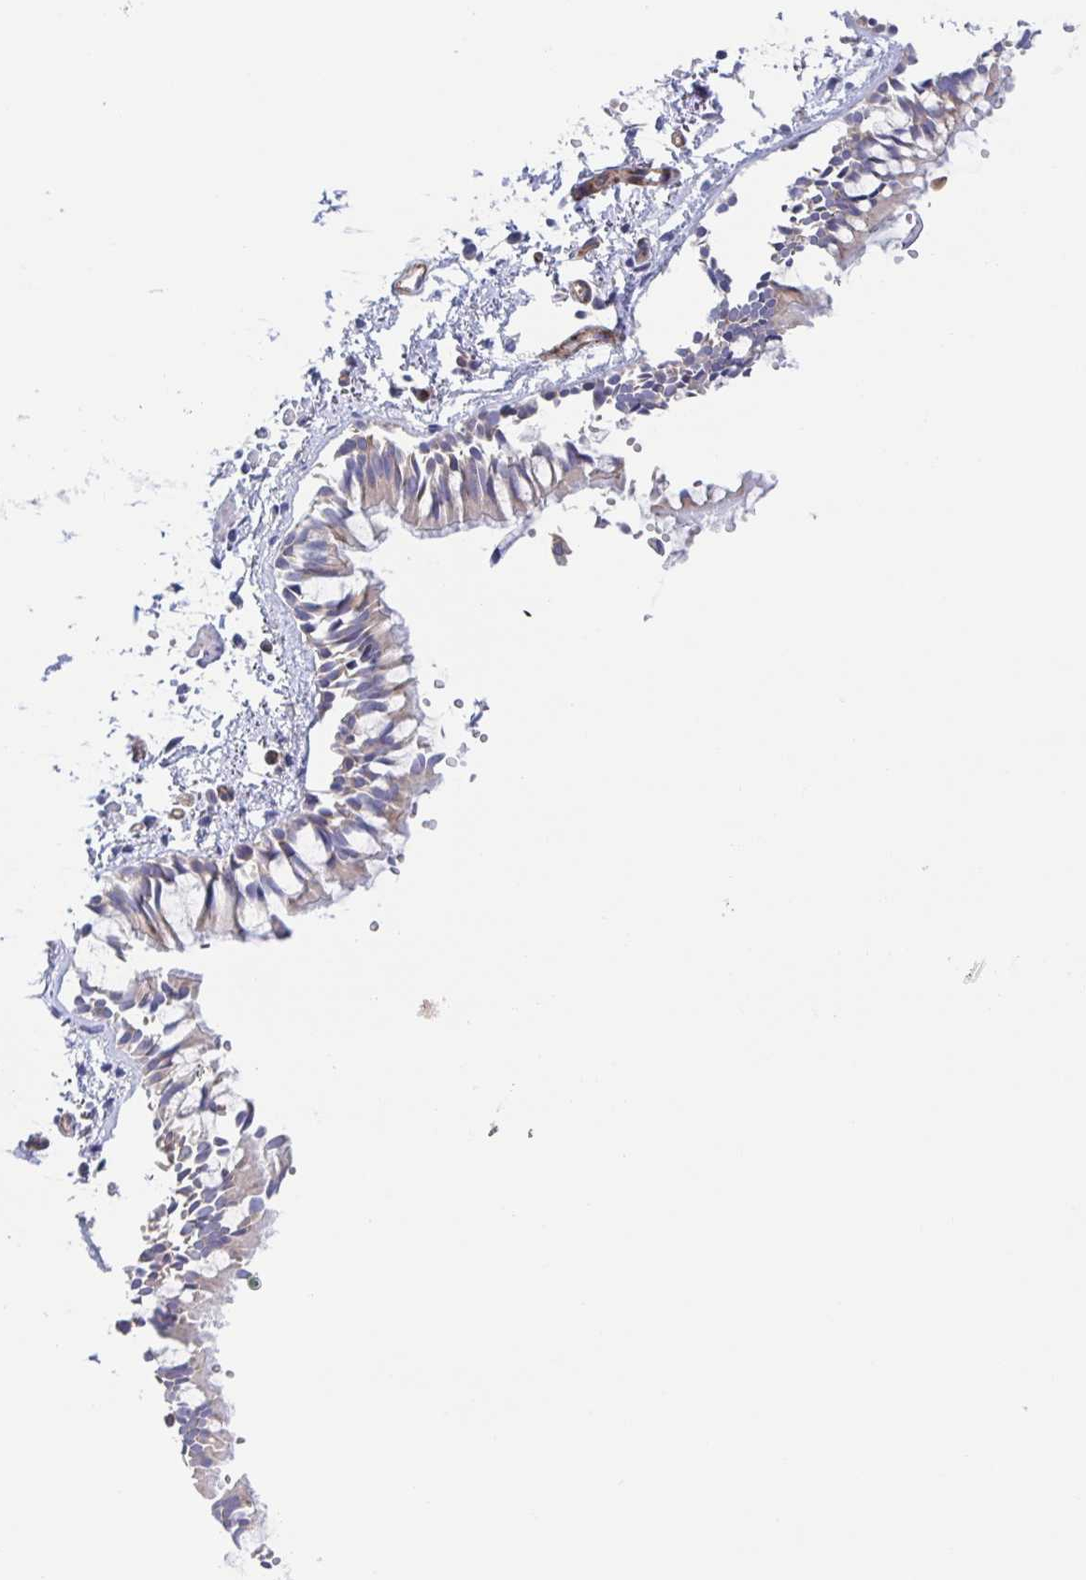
{"staining": {"intensity": "weak", "quantity": "25%-75%", "location": "cytoplasmic/membranous"}, "tissue": "bronchus", "cell_type": "Respiratory epithelial cells", "image_type": "normal", "snomed": [{"axis": "morphology", "description": "Normal tissue, NOS"}, {"axis": "topography", "description": "Bronchus"}], "caption": "Weak cytoplasmic/membranous expression is present in about 25%-75% of respiratory epithelial cells in benign bronchus. (Brightfield microscopy of DAB IHC at high magnification).", "gene": "KLC3", "patient": {"sex": "female", "age": 59}}